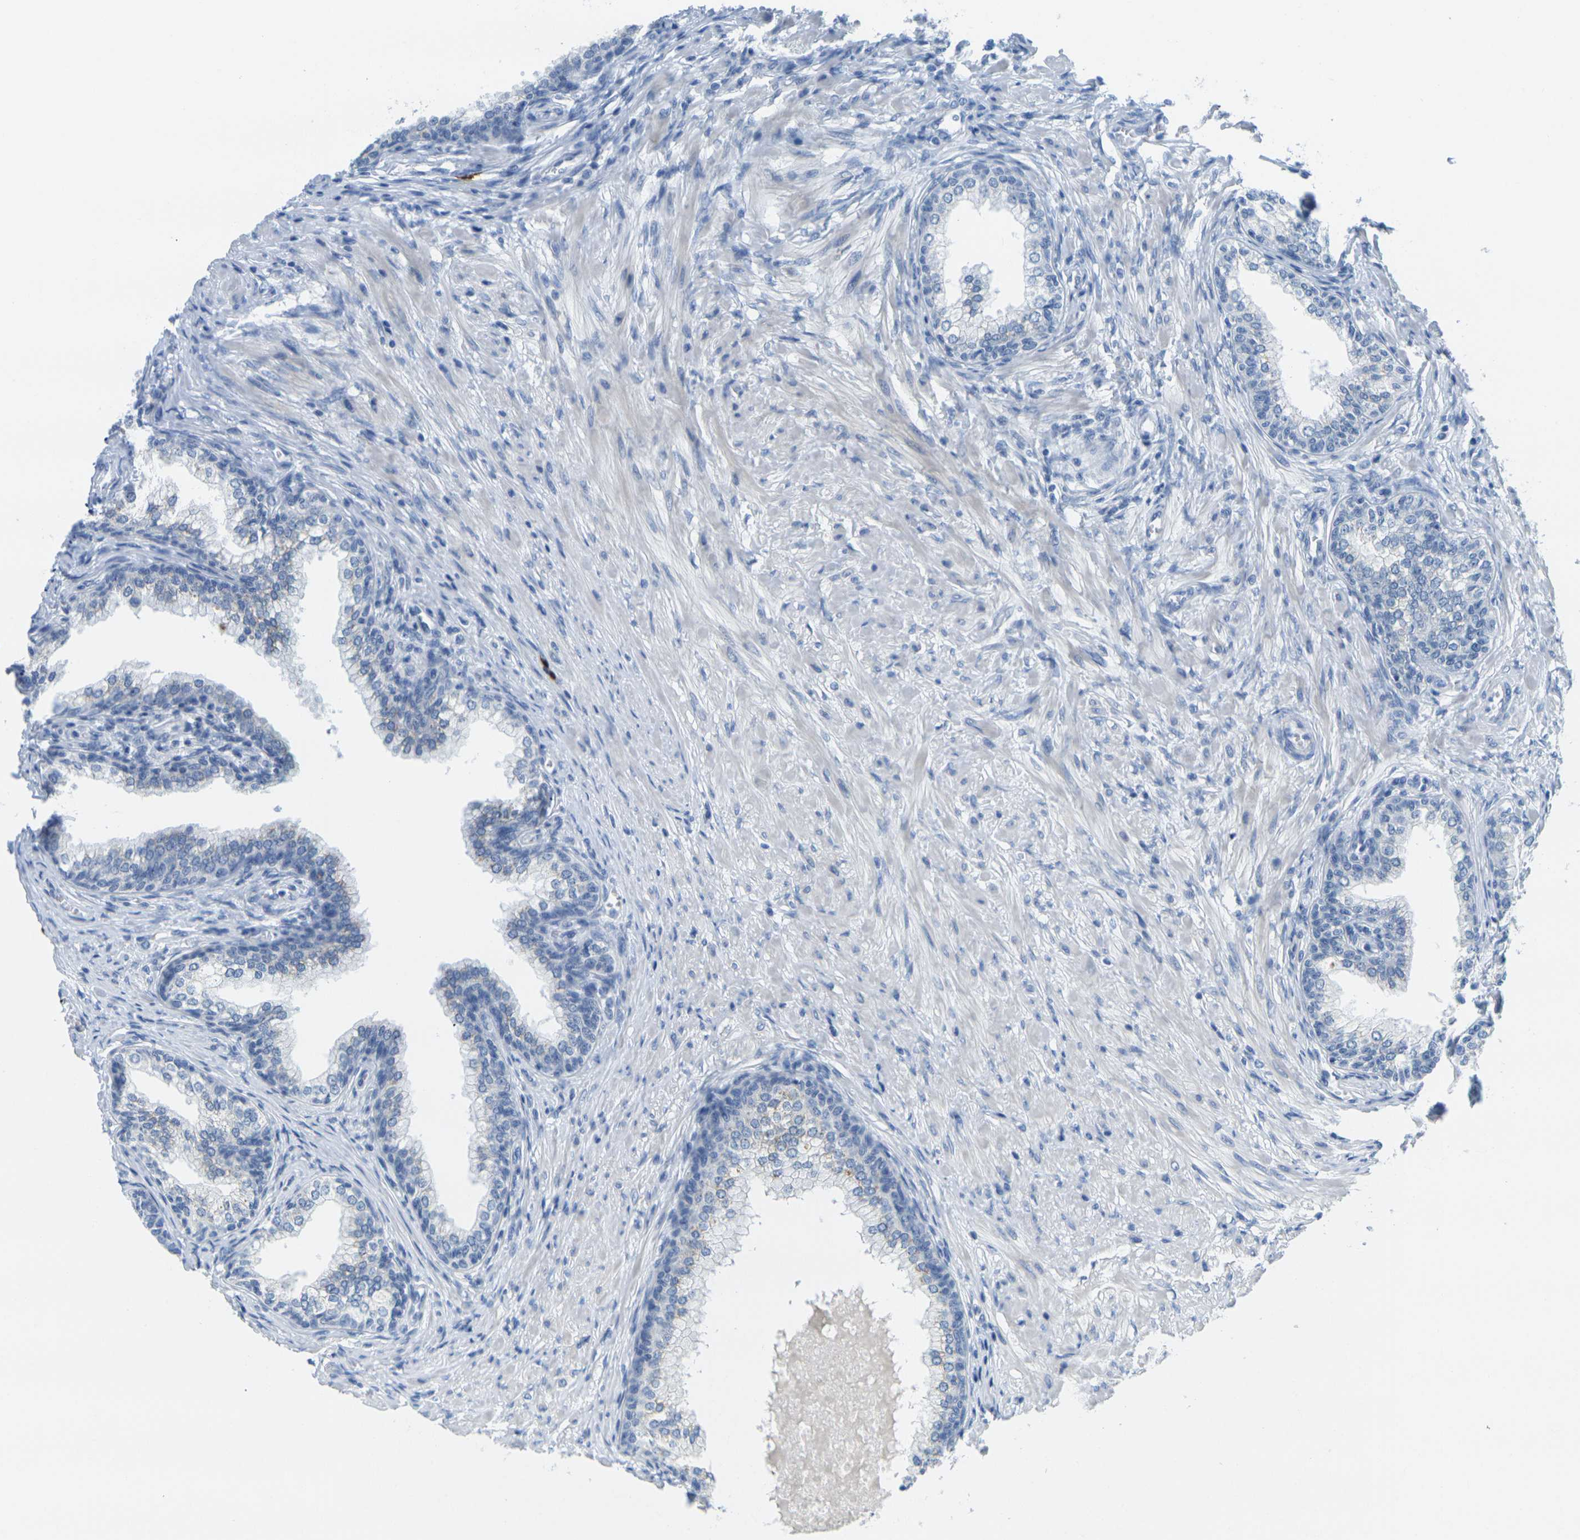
{"staining": {"intensity": "negative", "quantity": "none", "location": "none"}, "tissue": "prostate", "cell_type": "Glandular cells", "image_type": "normal", "snomed": [{"axis": "morphology", "description": "Normal tissue, NOS"}, {"axis": "morphology", "description": "Urothelial carcinoma, Low grade"}, {"axis": "topography", "description": "Urinary bladder"}, {"axis": "topography", "description": "Prostate"}], "caption": "Immunohistochemistry image of benign prostate: prostate stained with DAB (3,3'-diaminobenzidine) demonstrates no significant protein staining in glandular cells. (Stains: DAB IHC with hematoxylin counter stain, Microscopy: brightfield microscopy at high magnification).", "gene": "GPR15", "patient": {"sex": "male", "age": 60}}